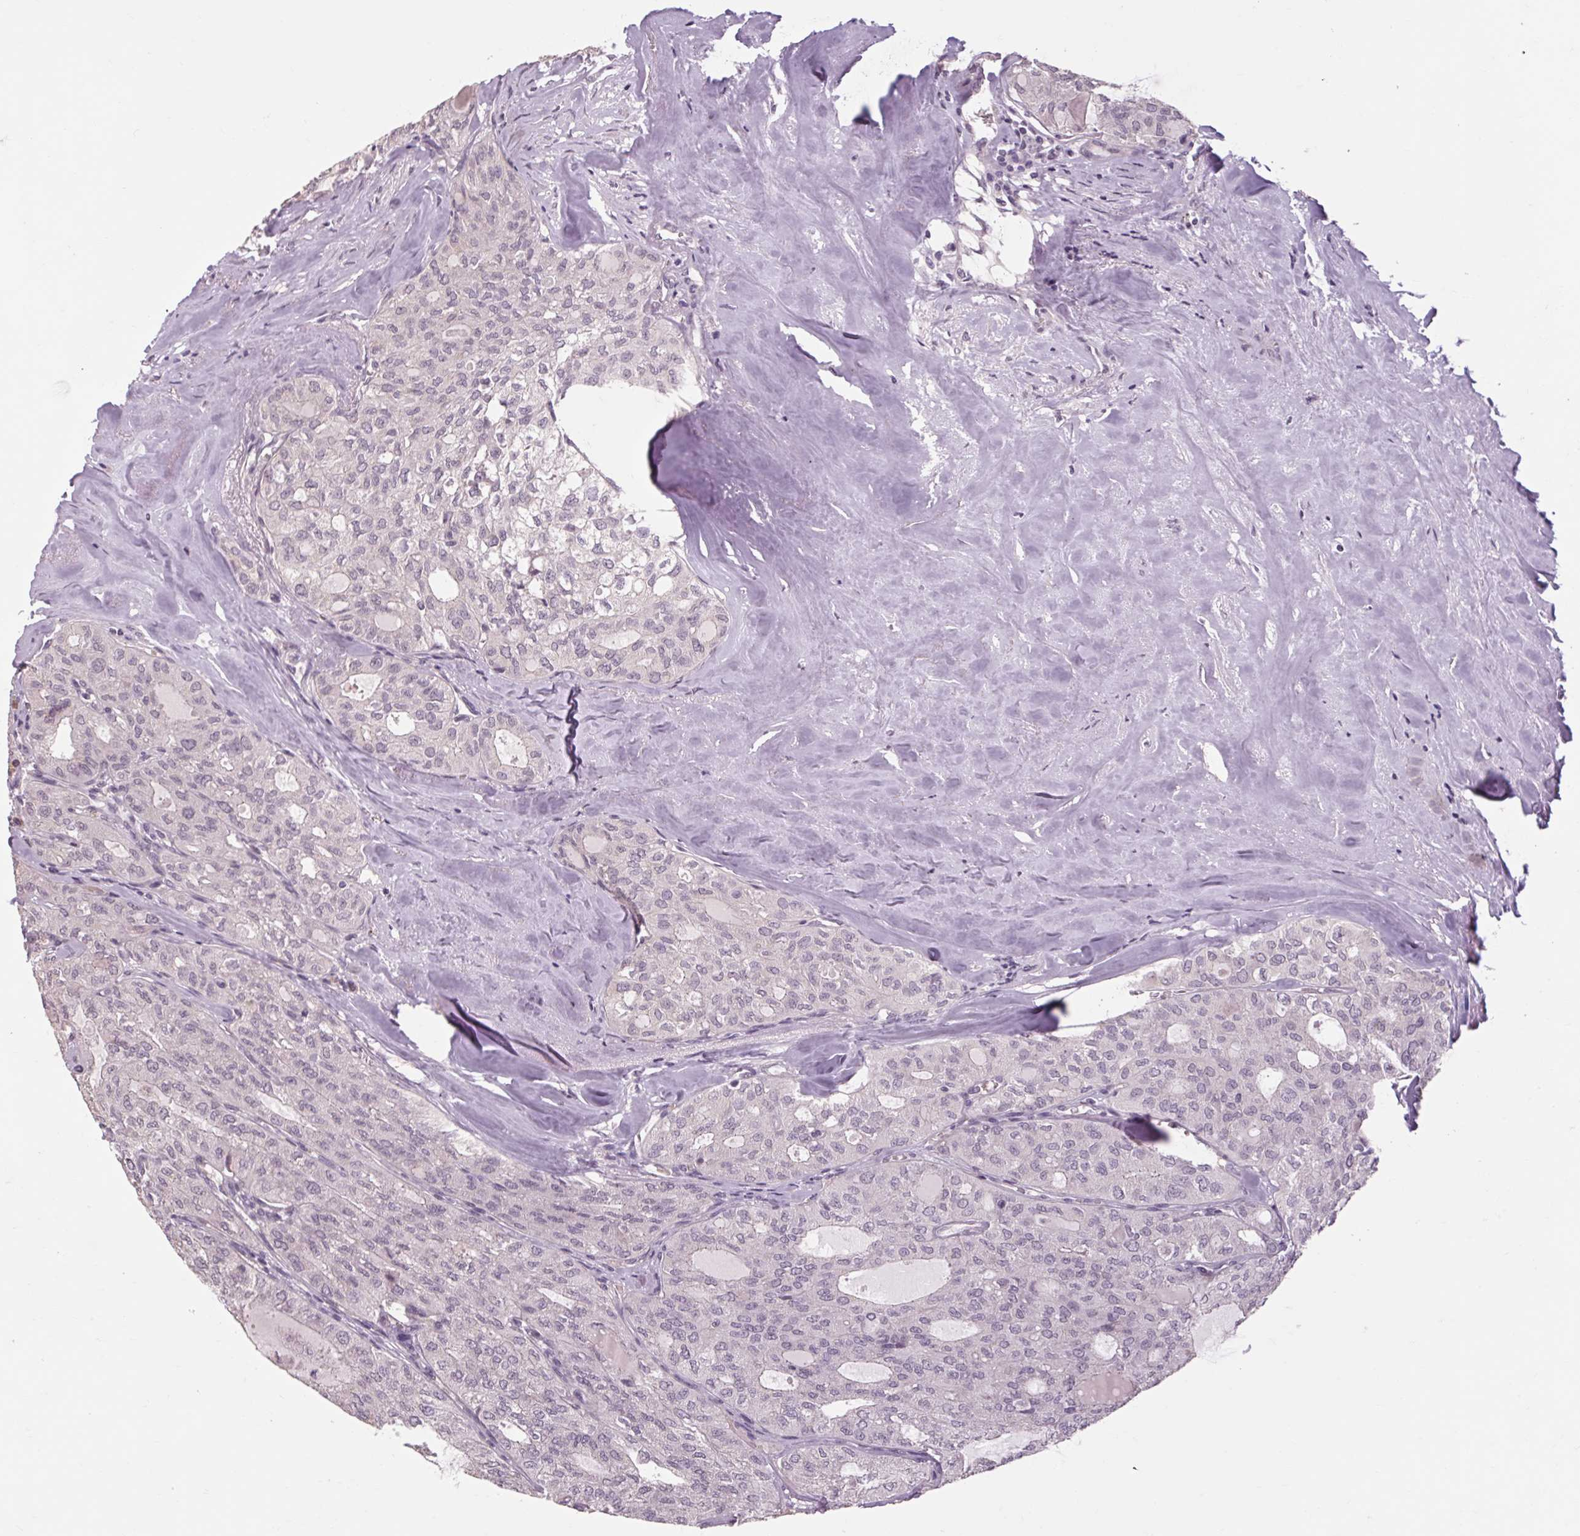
{"staining": {"intensity": "negative", "quantity": "none", "location": "none"}, "tissue": "thyroid cancer", "cell_type": "Tumor cells", "image_type": "cancer", "snomed": [{"axis": "morphology", "description": "Follicular adenoma carcinoma, NOS"}, {"axis": "topography", "description": "Thyroid gland"}], "caption": "A micrograph of human thyroid cancer is negative for staining in tumor cells.", "gene": "POMC", "patient": {"sex": "male", "age": 75}}